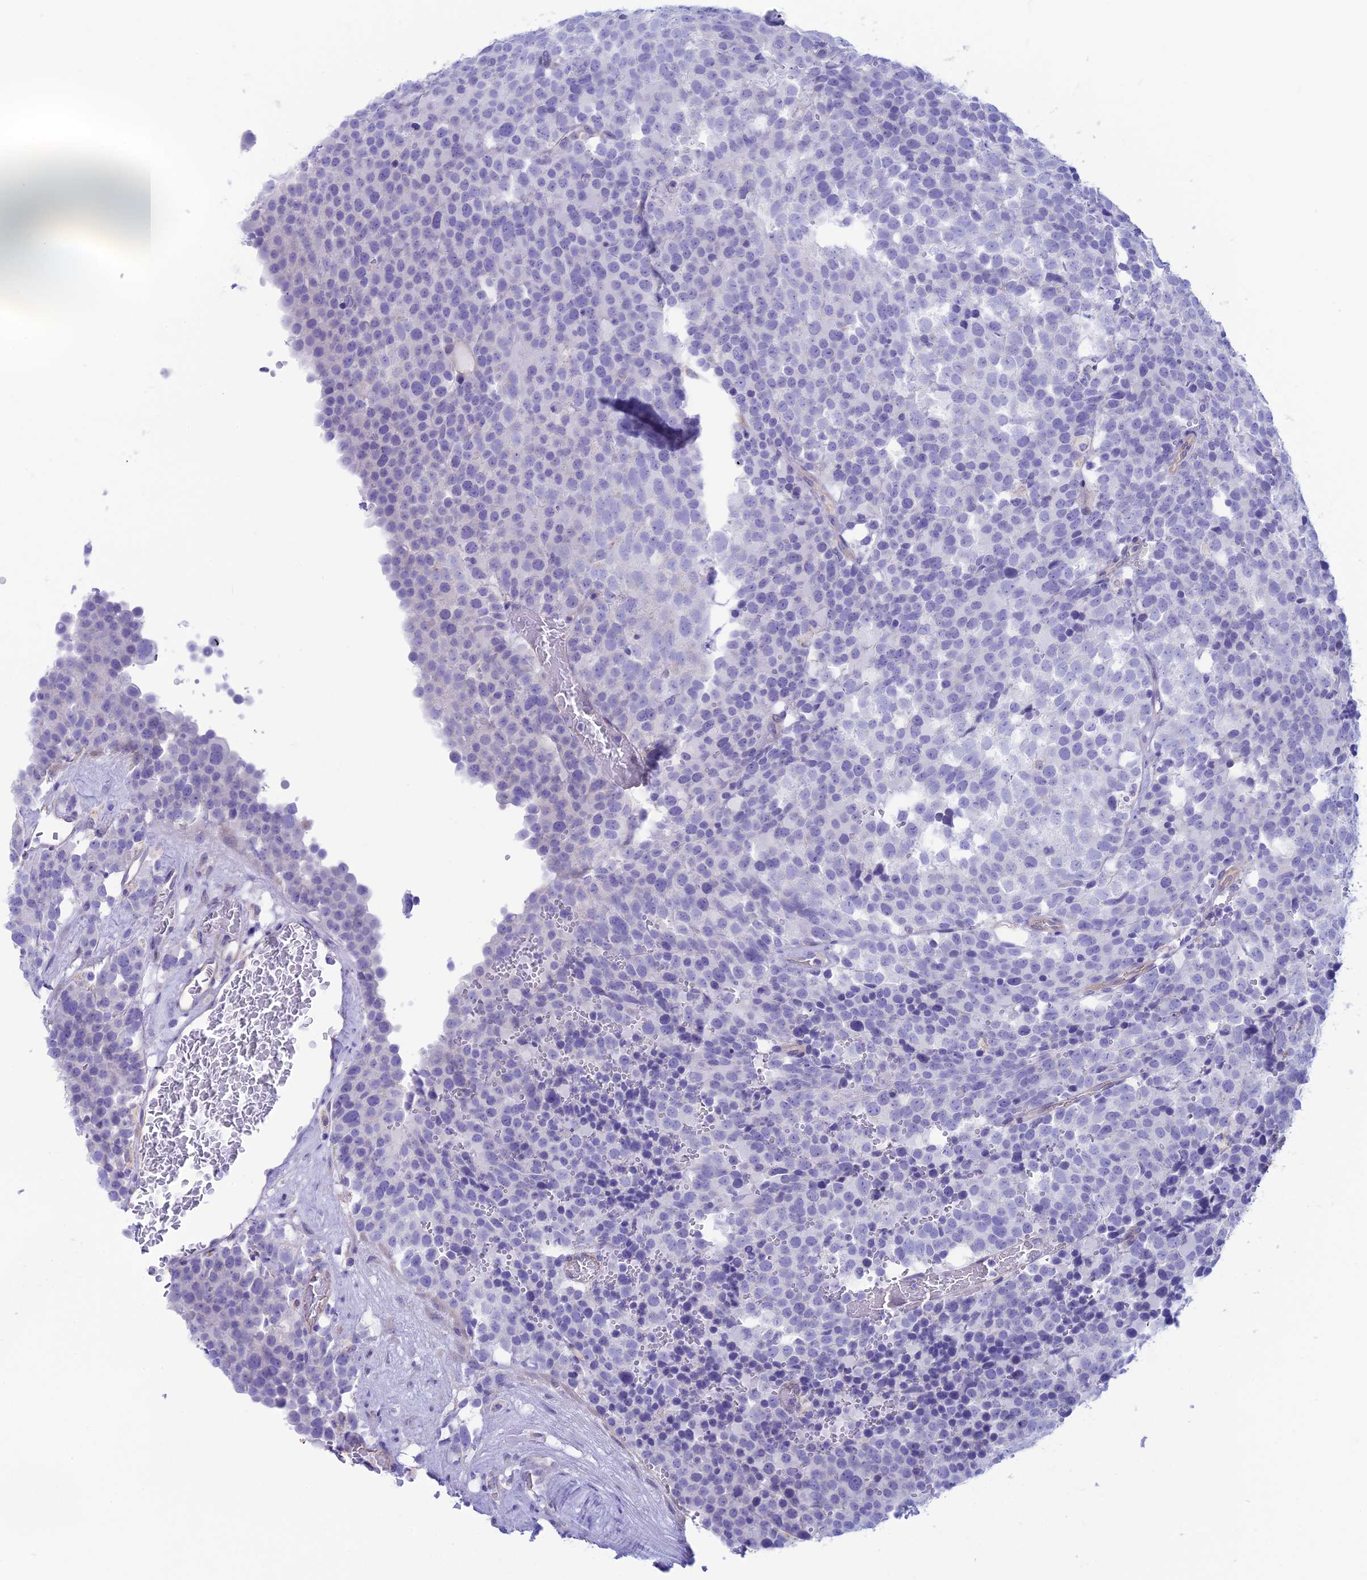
{"staining": {"intensity": "negative", "quantity": "none", "location": "none"}, "tissue": "testis cancer", "cell_type": "Tumor cells", "image_type": "cancer", "snomed": [{"axis": "morphology", "description": "Seminoma, NOS"}, {"axis": "topography", "description": "Testis"}], "caption": "Immunohistochemical staining of seminoma (testis) displays no significant expression in tumor cells.", "gene": "GNGT2", "patient": {"sex": "male", "age": 71}}